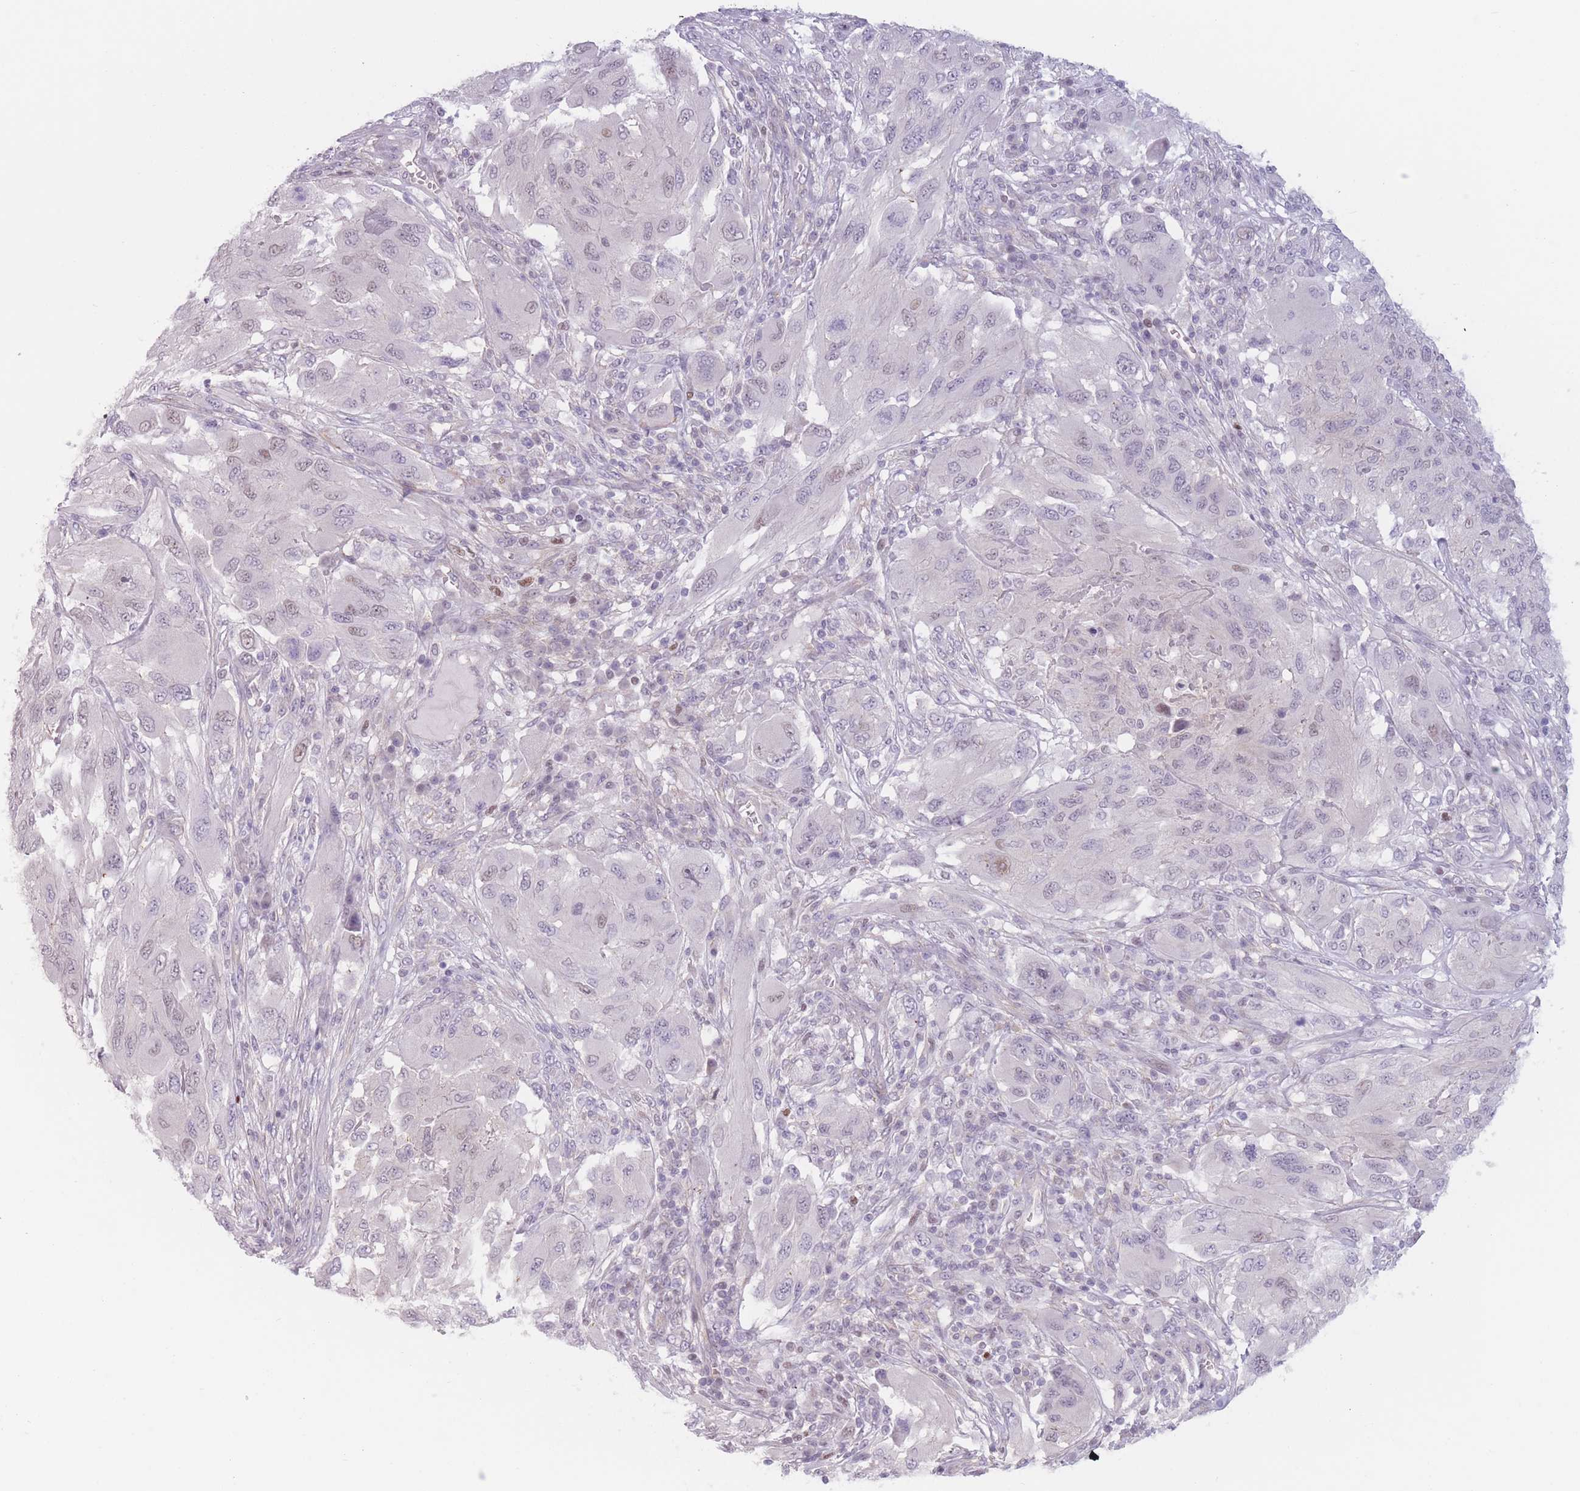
{"staining": {"intensity": "weak", "quantity": "<25%", "location": "nuclear"}, "tissue": "melanoma", "cell_type": "Tumor cells", "image_type": "cancer", "snomed": [{"axis": "morphology", "description": "Malignant melanoma, NOS"}, {"axis": "topography", "description": "Skin"}], "caption": "Immunohistochemistry (IHC) of melanoma reveals no staining in tumor cells.", "gene": "ZNF439", "patient": {"sex": "female", "age": 91}}